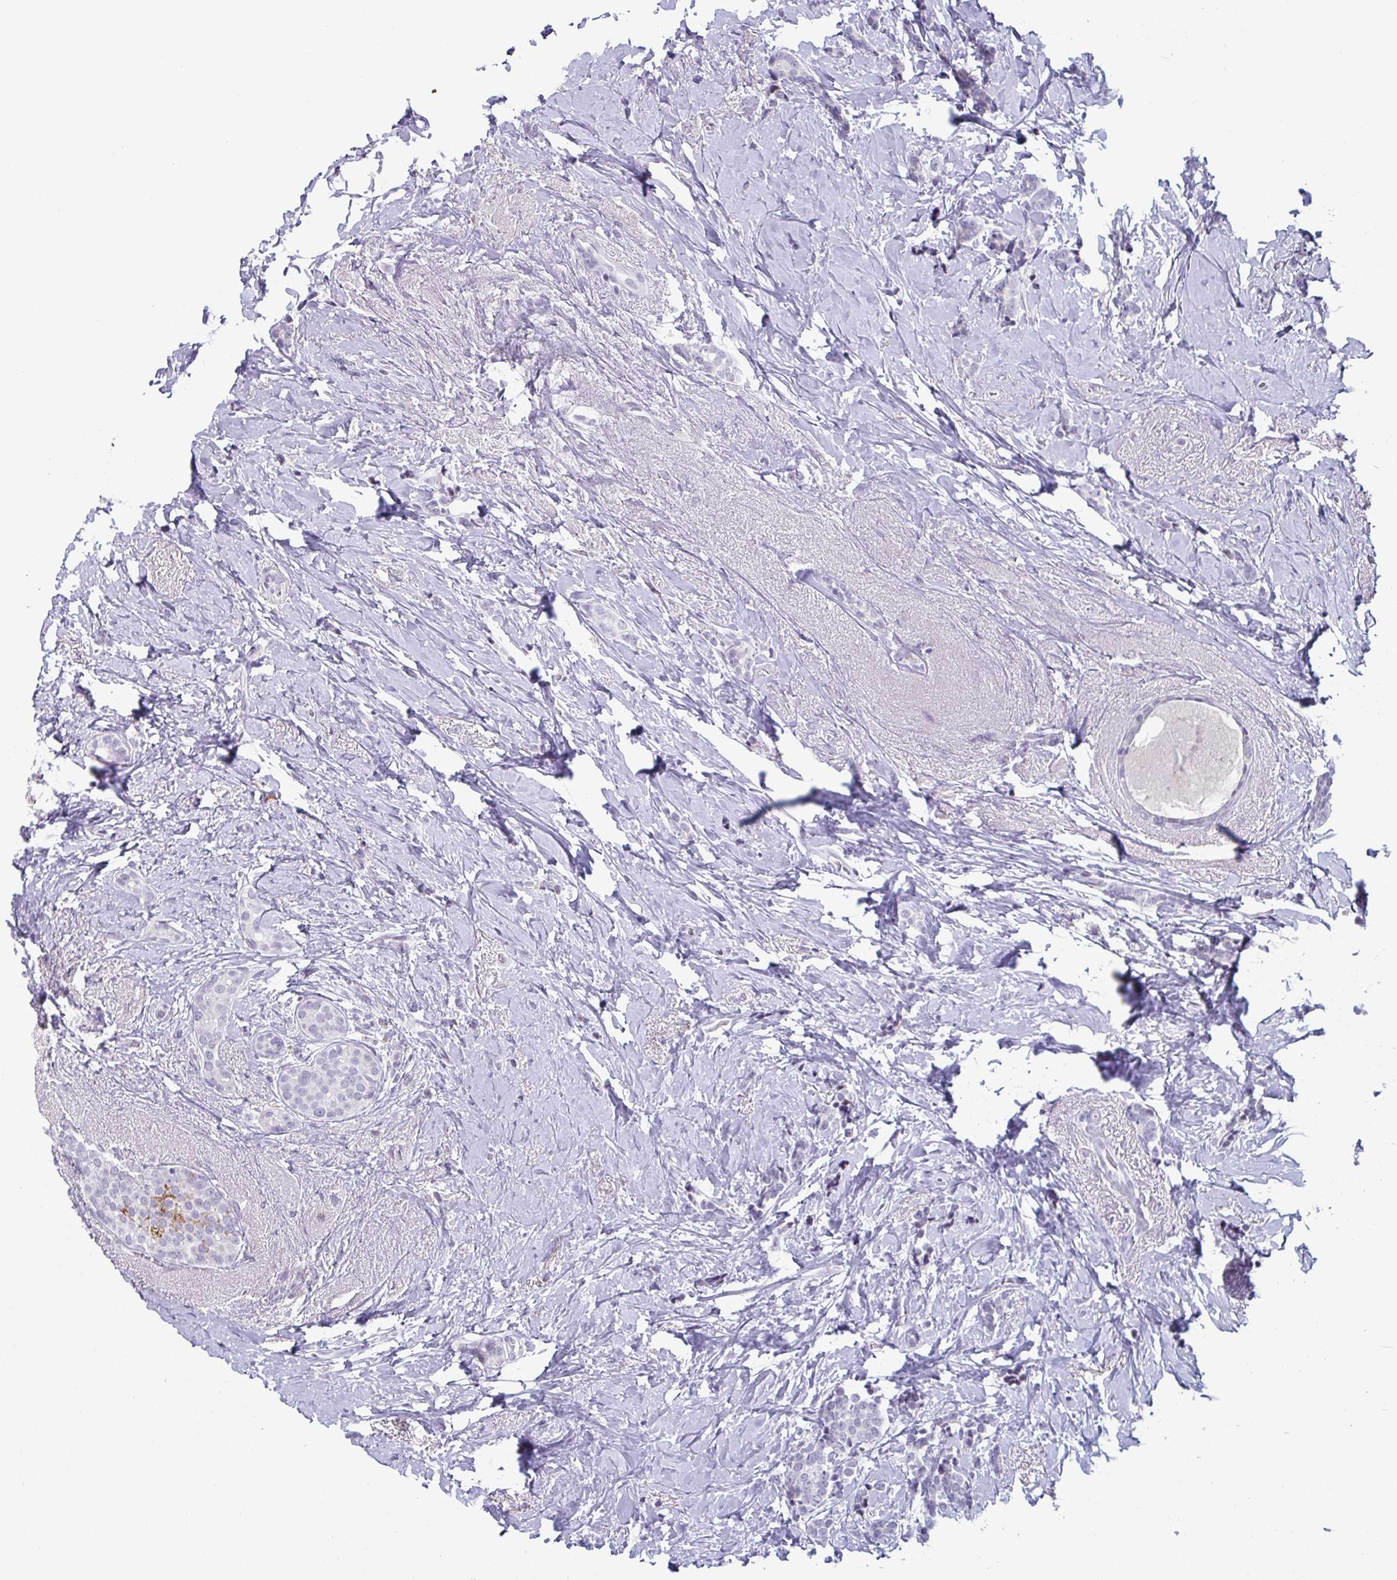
{"staining": {"intensity": "negative", "quantity": "none", "location": "none"}, "tissue": "breast cancer", "cell_type": "Tumor cells", "image_type": "cancer", "snomed": [{"axis": "morphology", "description": "Normal tissue, NOS"}, {"axis": "morphology", "description": "Duct carcinoma"}, {"axis": "topography", "description": "Breast"}], "caption": "This is a photomicrograph of immunohistochemistry staining of intraductal carcinoma (breast), which shows no positivity in tumor cells. (DAB immunohistochemistry (IHC), high magnification).", "gene": "VSIG10L", "patient": {"sex": "female", "age": 77}}